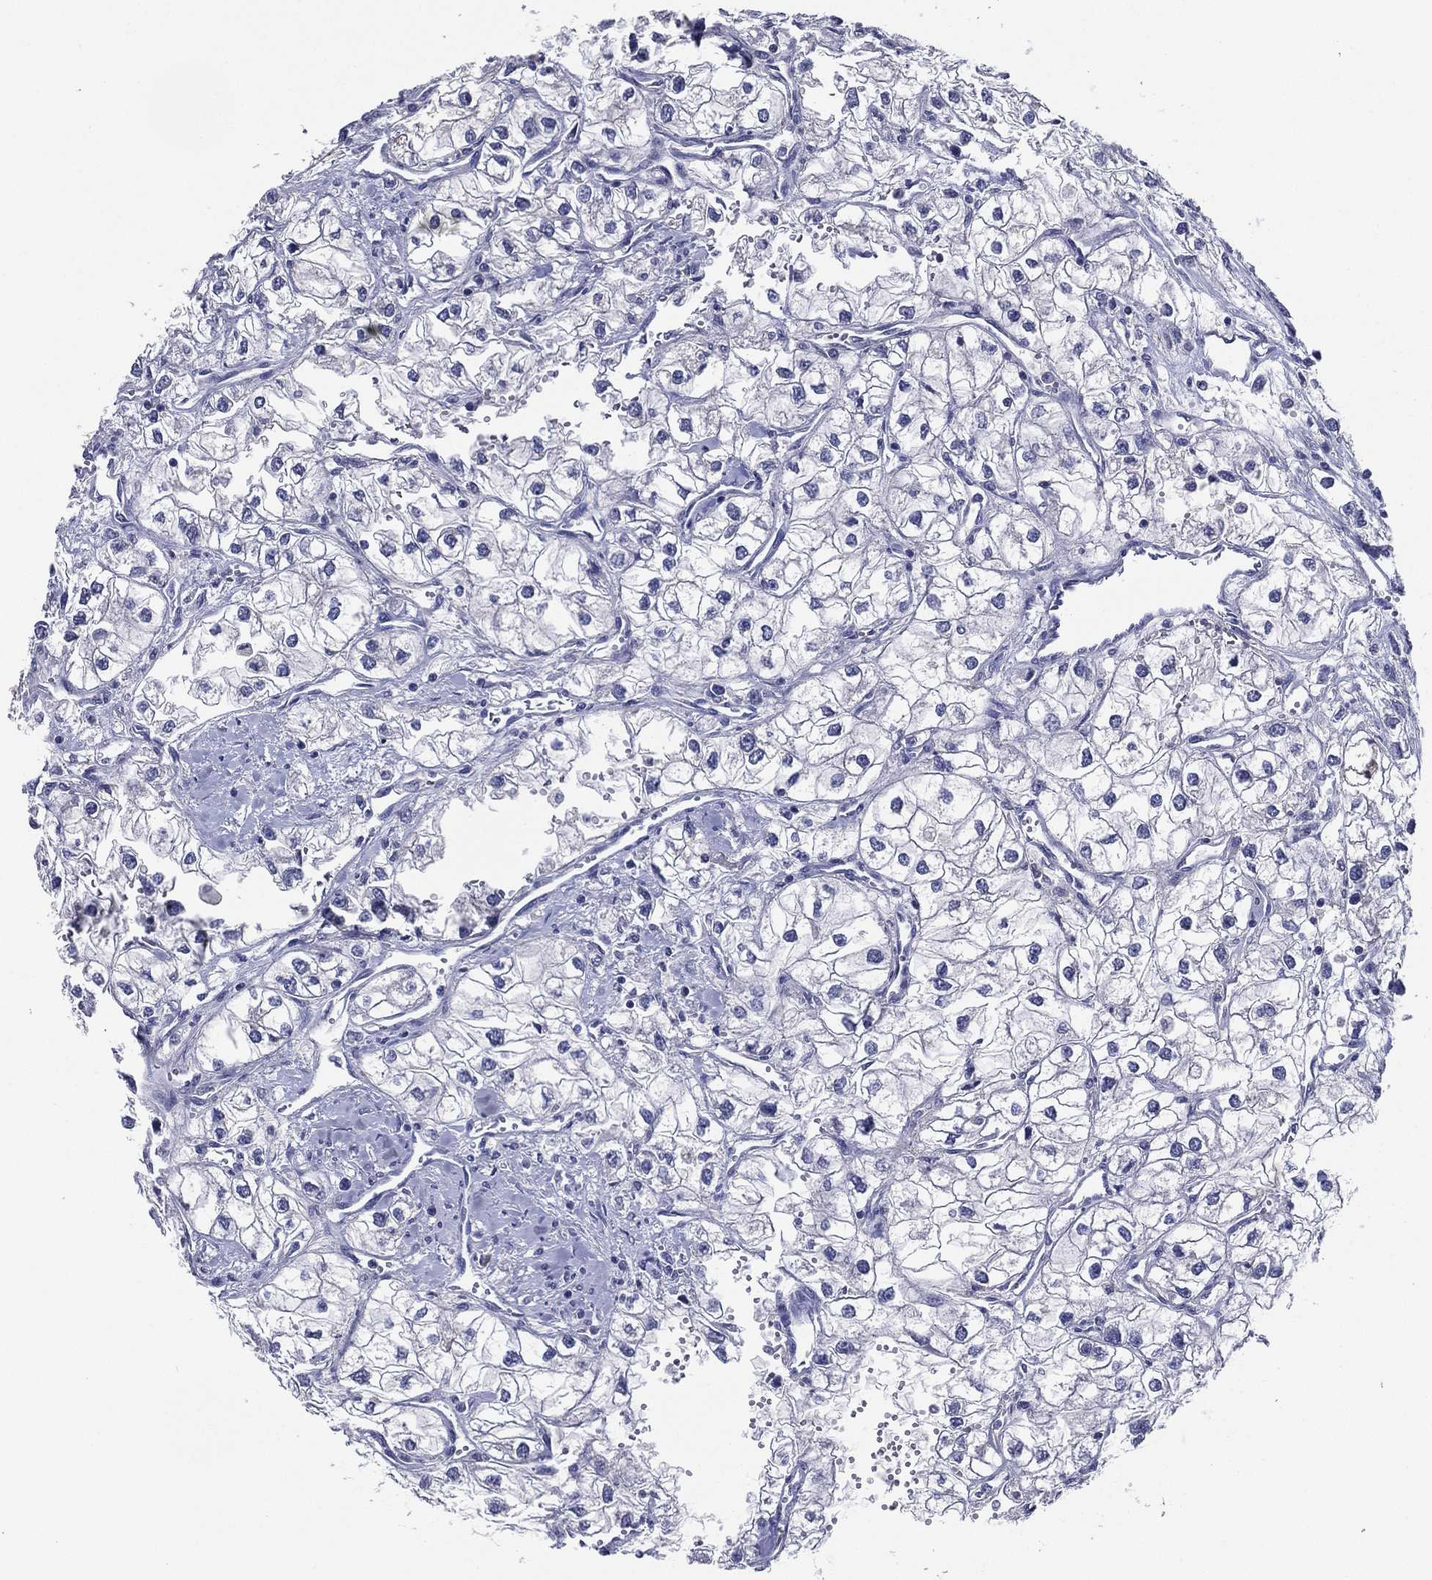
{"staining": {"intensity": "negative", "quantity": "none", "location": "none"}, "tissue": "renal cancer", "cell_type": "Tumor cells", "image_type": "cancer", "snomed": [{"axis": "morphology", "description": "Adenocarcinoma, NOS"}, {"axis": "topography", "description": "Kidney"}], "caption": "A high-resolution photomicrograph shows immunohistochemistry (IHC) staining of renal cancer, which displays no significant staining in tumor cells.", "gene": "TFAP2A", "patient": {"sex": "male", "age": 59}}